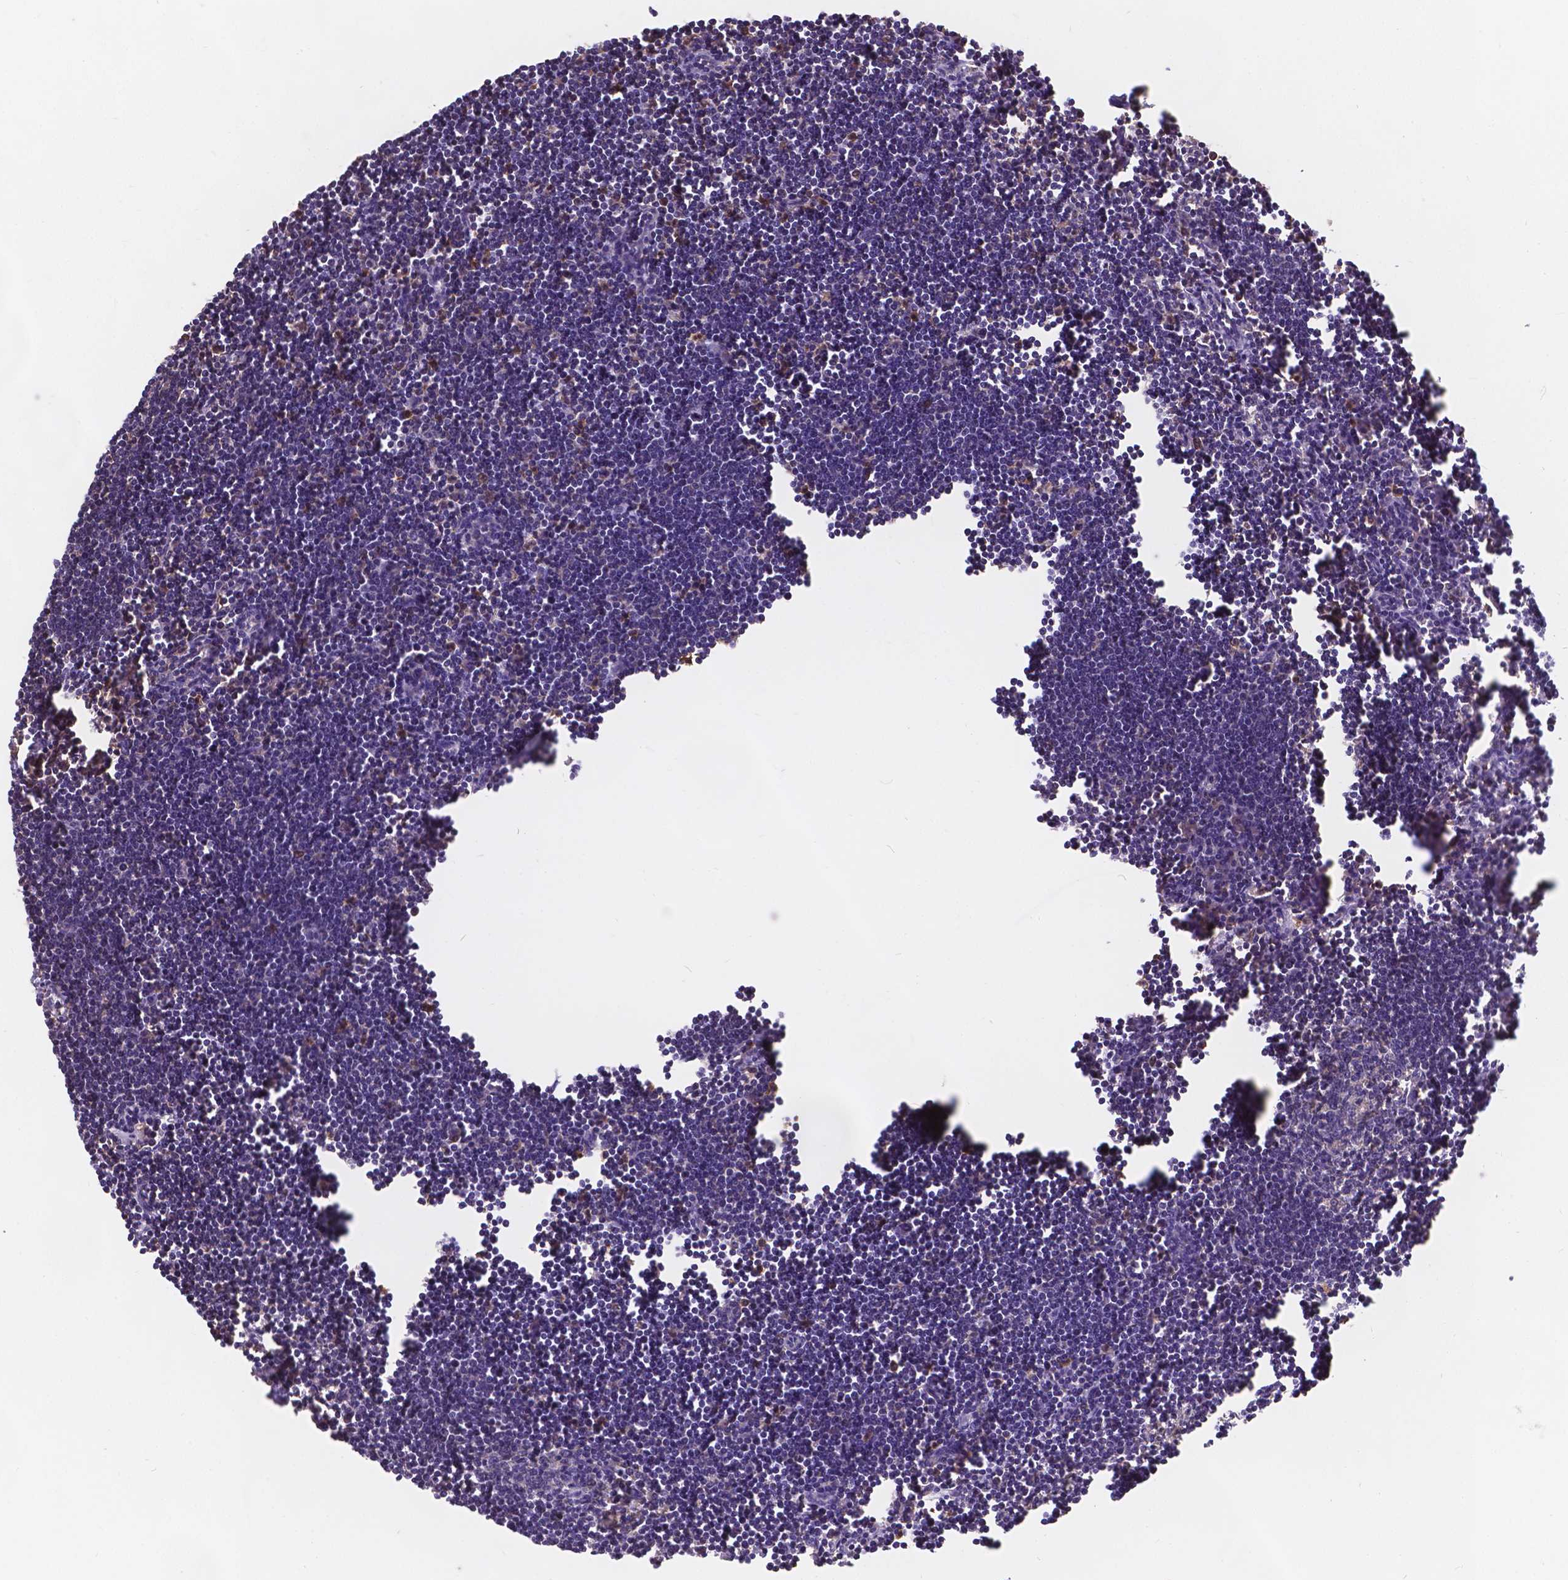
{"staining": {"intensity": "moderate", "quantity": ">75%", "location": "cytoplasmic/membranous"}, "tissue": "lymph node", "cell_type": "Germinal center cells", "image_type": "normal", "snomed": [{"axis": "morphology", "description": "Normal tissue, NOS"}, {"axis": "topography", "description": "Lymph node"}], "caption": "A photomicrograph showing moderate cytoplasmic/membranous staining in approximately >75% of germinal center cells in normal lymph node, as visualized by brown immunohistochemical staining.", "gene": "CDK10", "patient": {"sex": "male", "age": 55}}